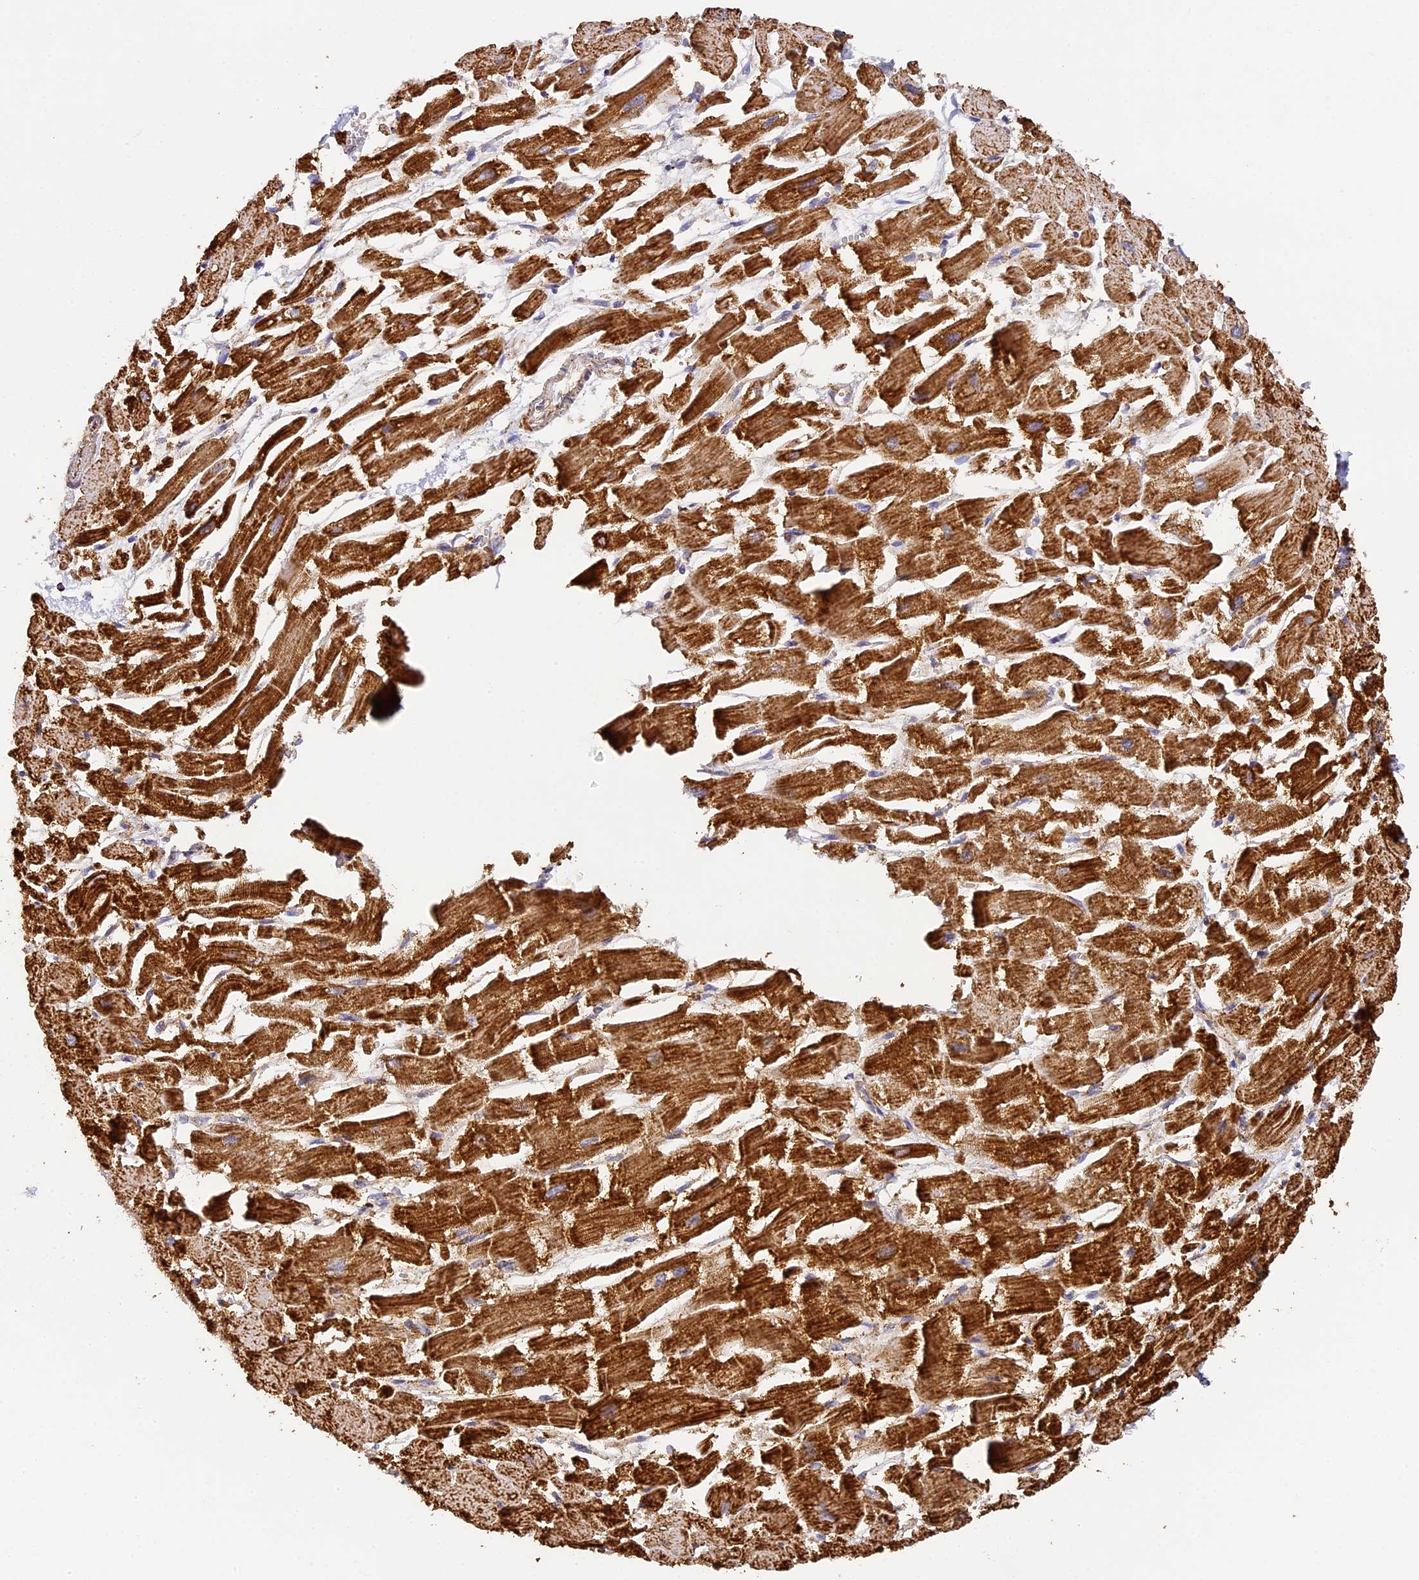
{"staining": {"intensity": "strong", "quantity": ">75%", "location": "cytoplasmic/membranous"}, "tissue": "heart muscle", "cell_type": "Cardiomyocytes", "image_type": "normal", "snomed": [{"axis": "morphology", "description": "Normal tissue, NOS"}, {"axis": "topography", "description": "Heart"}], "caption": "Heart muscle stained for a protein shows strong cytoplasmic/membranous positivity in cardiomyocytes. (Brightfield microscopy of DAB IHC at high magnification).", "gene": "STK17A", "patient": {"sex": "male", "age": 54}}